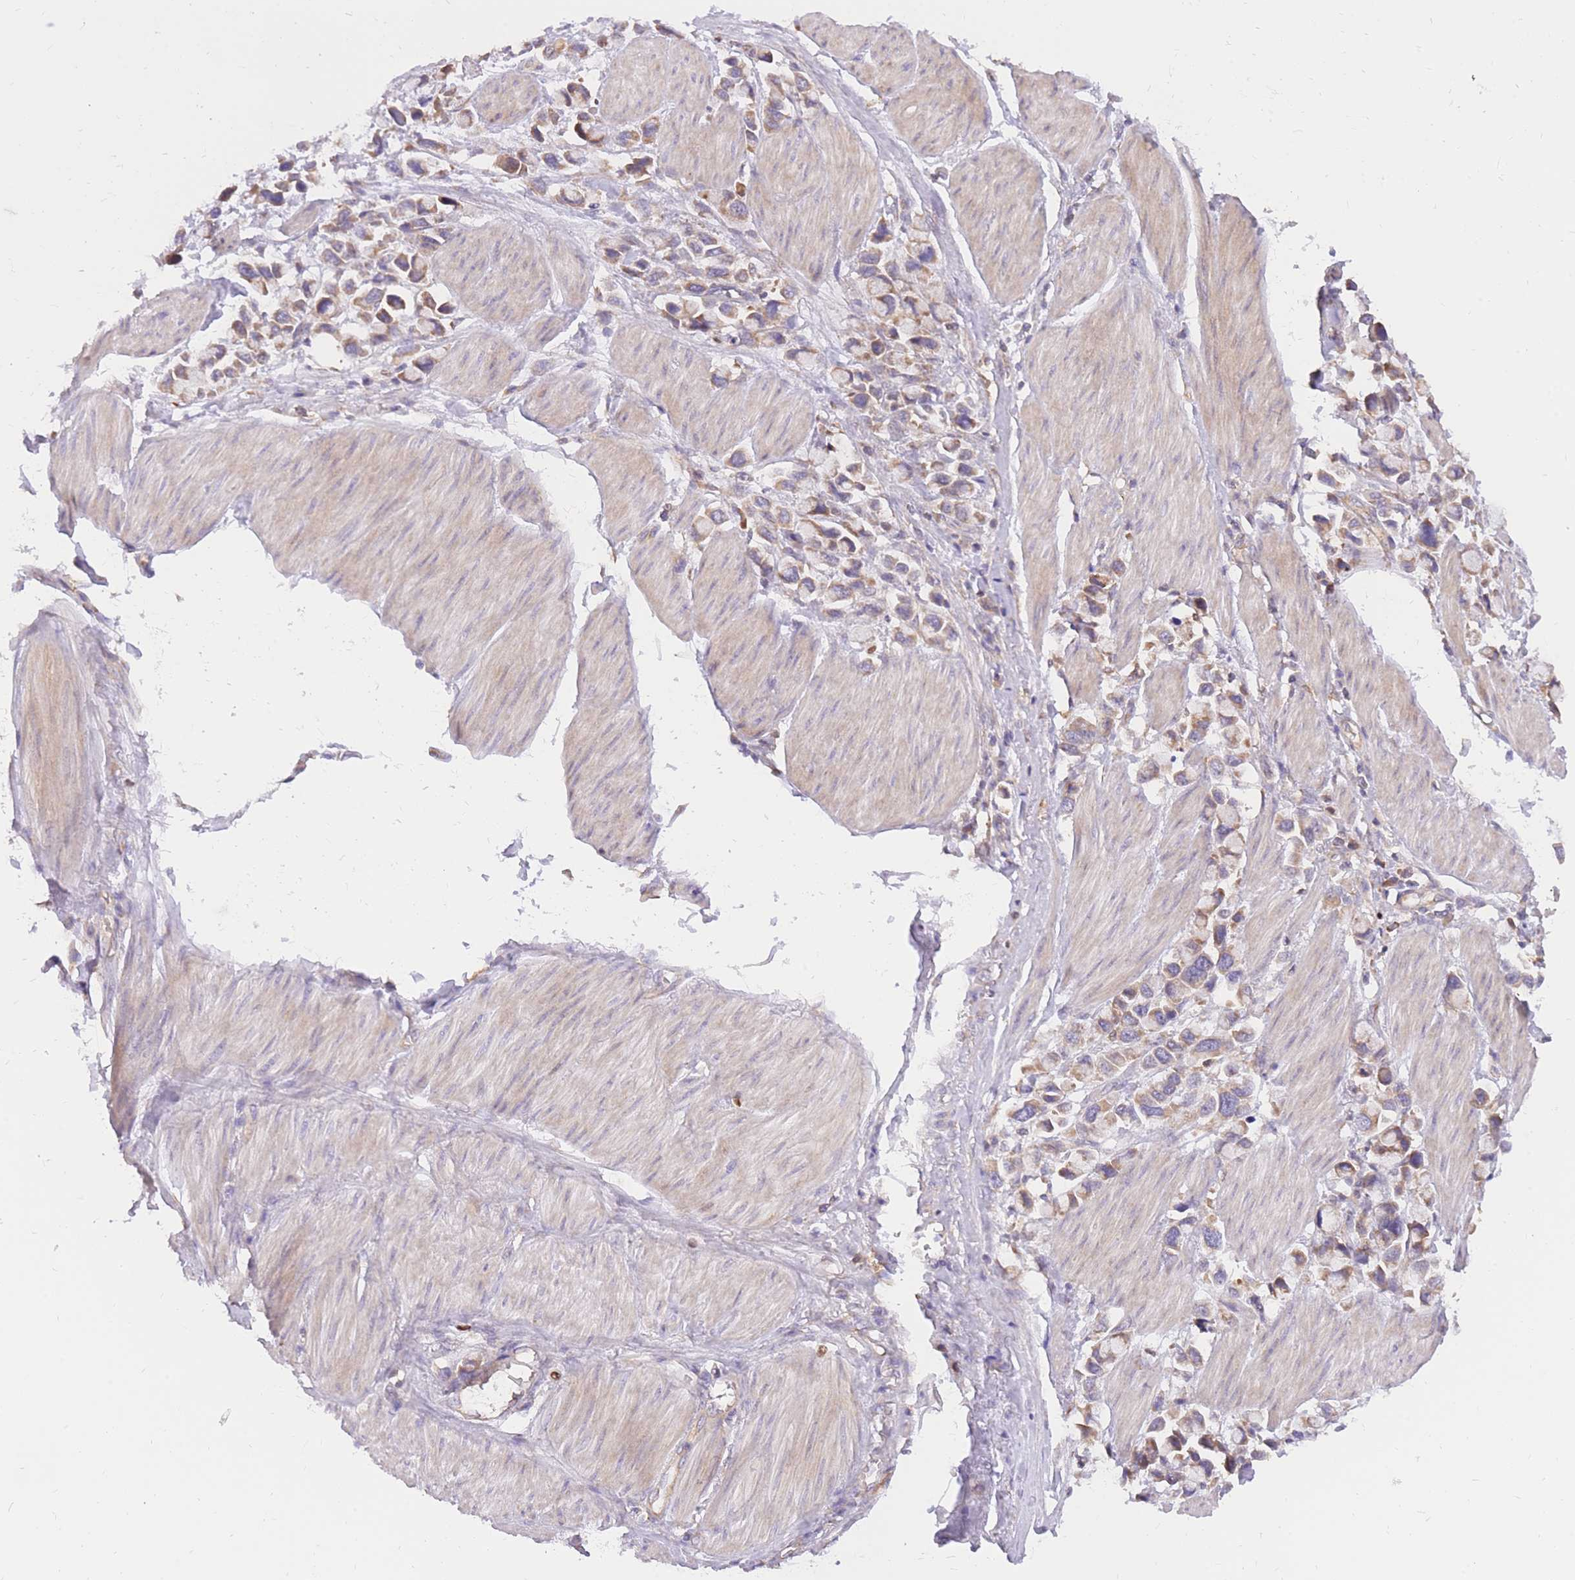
{"staining": {"intensity": "weak", "quantity": ">75%", "location": "cytoplasmic/membranous"}, "tissue": "stomach cancer", "cell_type": "Tumor cells", "image_type": "cancer", "snomed": [{"axis": "morphology", "description": "Adenocarcinoma, NOS"}, {"axis": "topography", "description": "Stomach"}], "caption": "An immunohistochemistry image of neoplastic tissue is shown. Protein staining in brown shows weak cytoplasmic/membranous positivity in stomach adenocarcinoma within tumor cells. The staining is performed using DAB (3,3'-diaminobenzidine) brown chromogen to label protein expression. The nuclei are counter-stained blue using hematoxylin.", "gene": "TOPAZ1", "patient": {"sex": "female", "age": 81}}